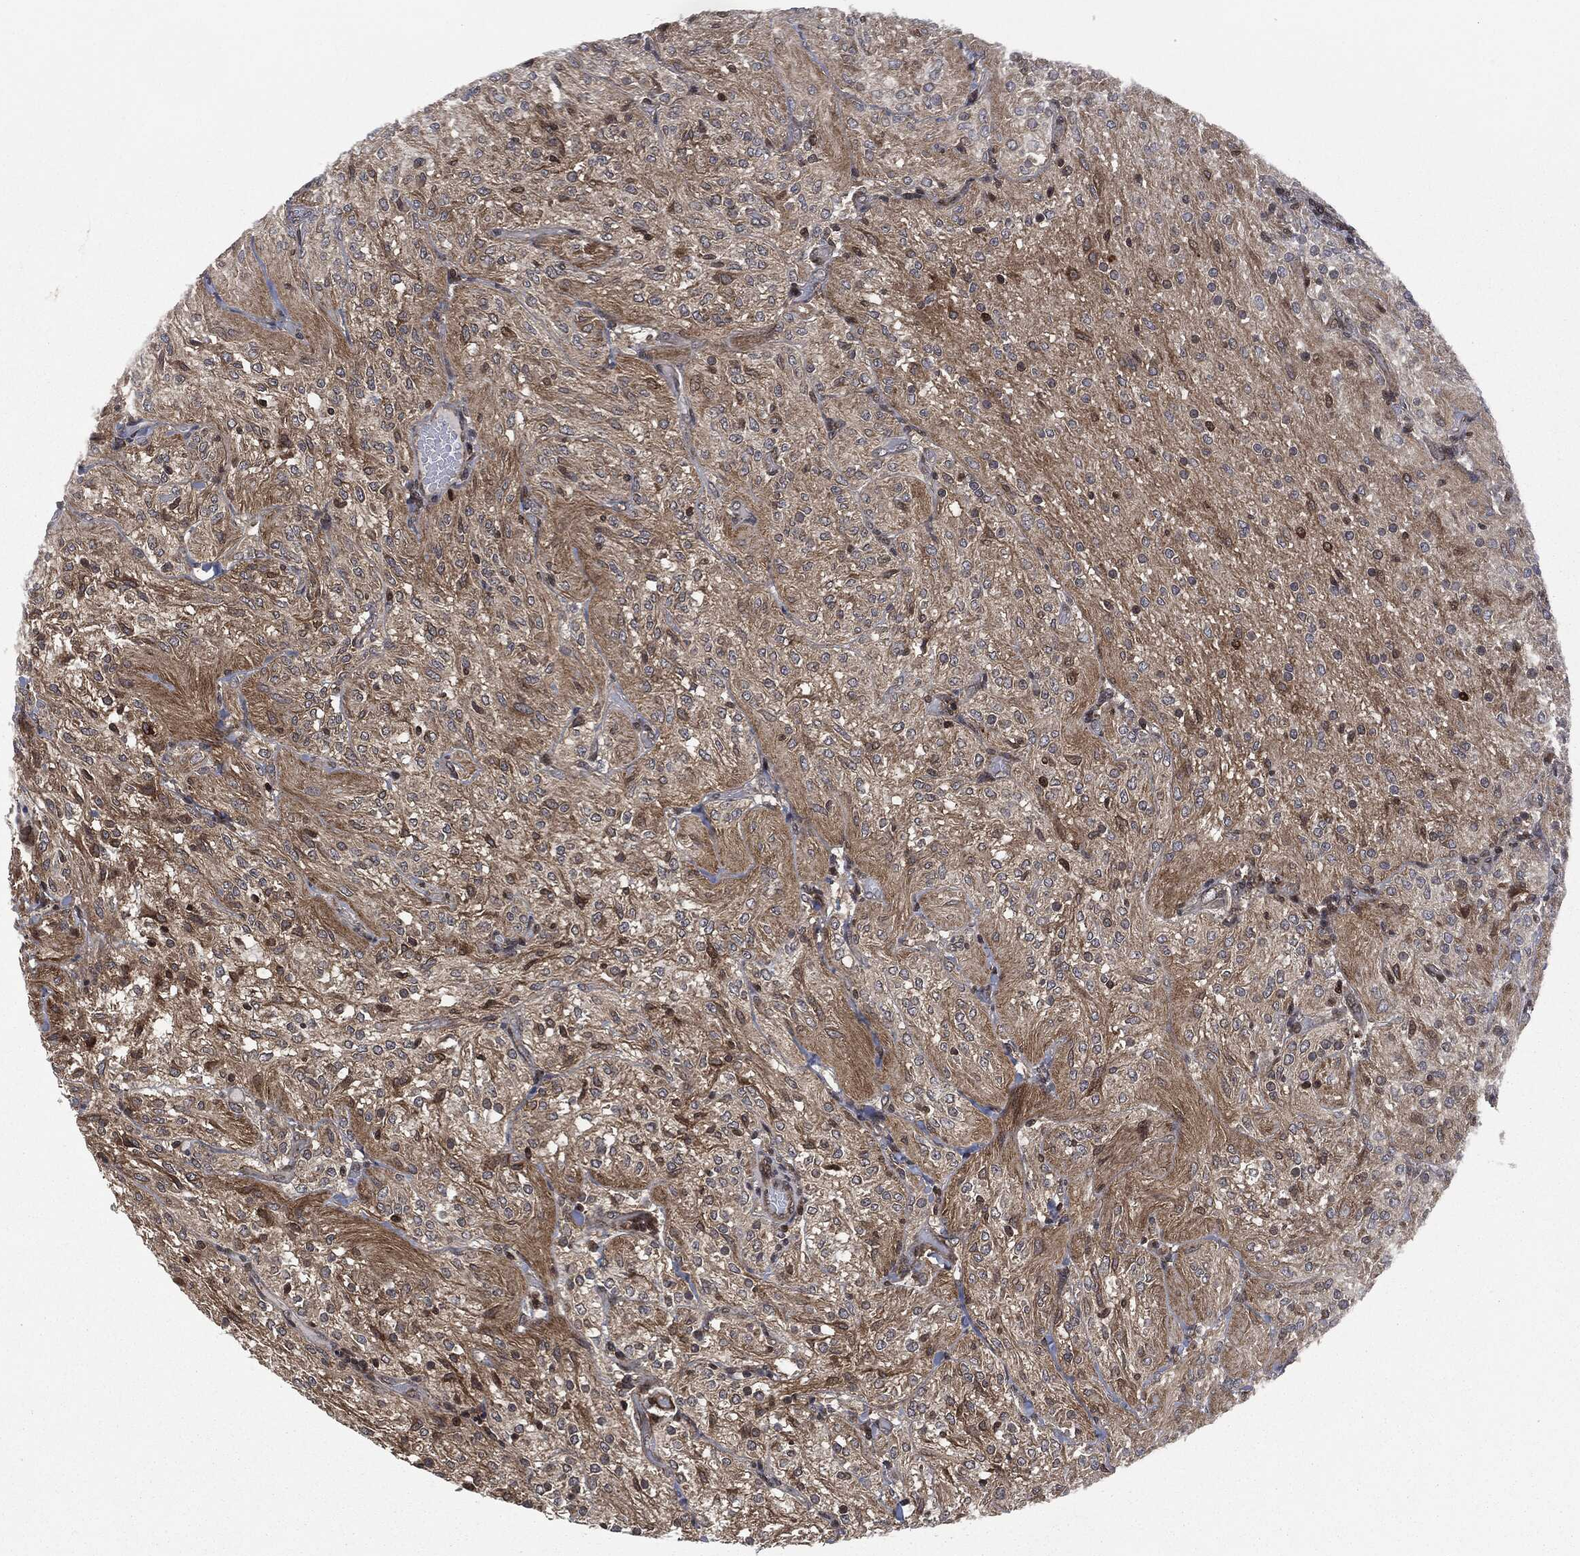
{"staining": {"intensity": "negative", "quantity": "none", "location": "none"}, "tissue": "glioma", "cell_type": "Tumor cells", "image_type": "cancer", "snomed": [{"axis": "morphology", "description": "Glioma, malignant, Low grade"}, {"axis": "topography", "description": "Brain"}], "caption": "Tumor cells are negative for protein expression in human glioma.", "gene": "HRAS", "patient": {"sex": "male", "age": 3}}